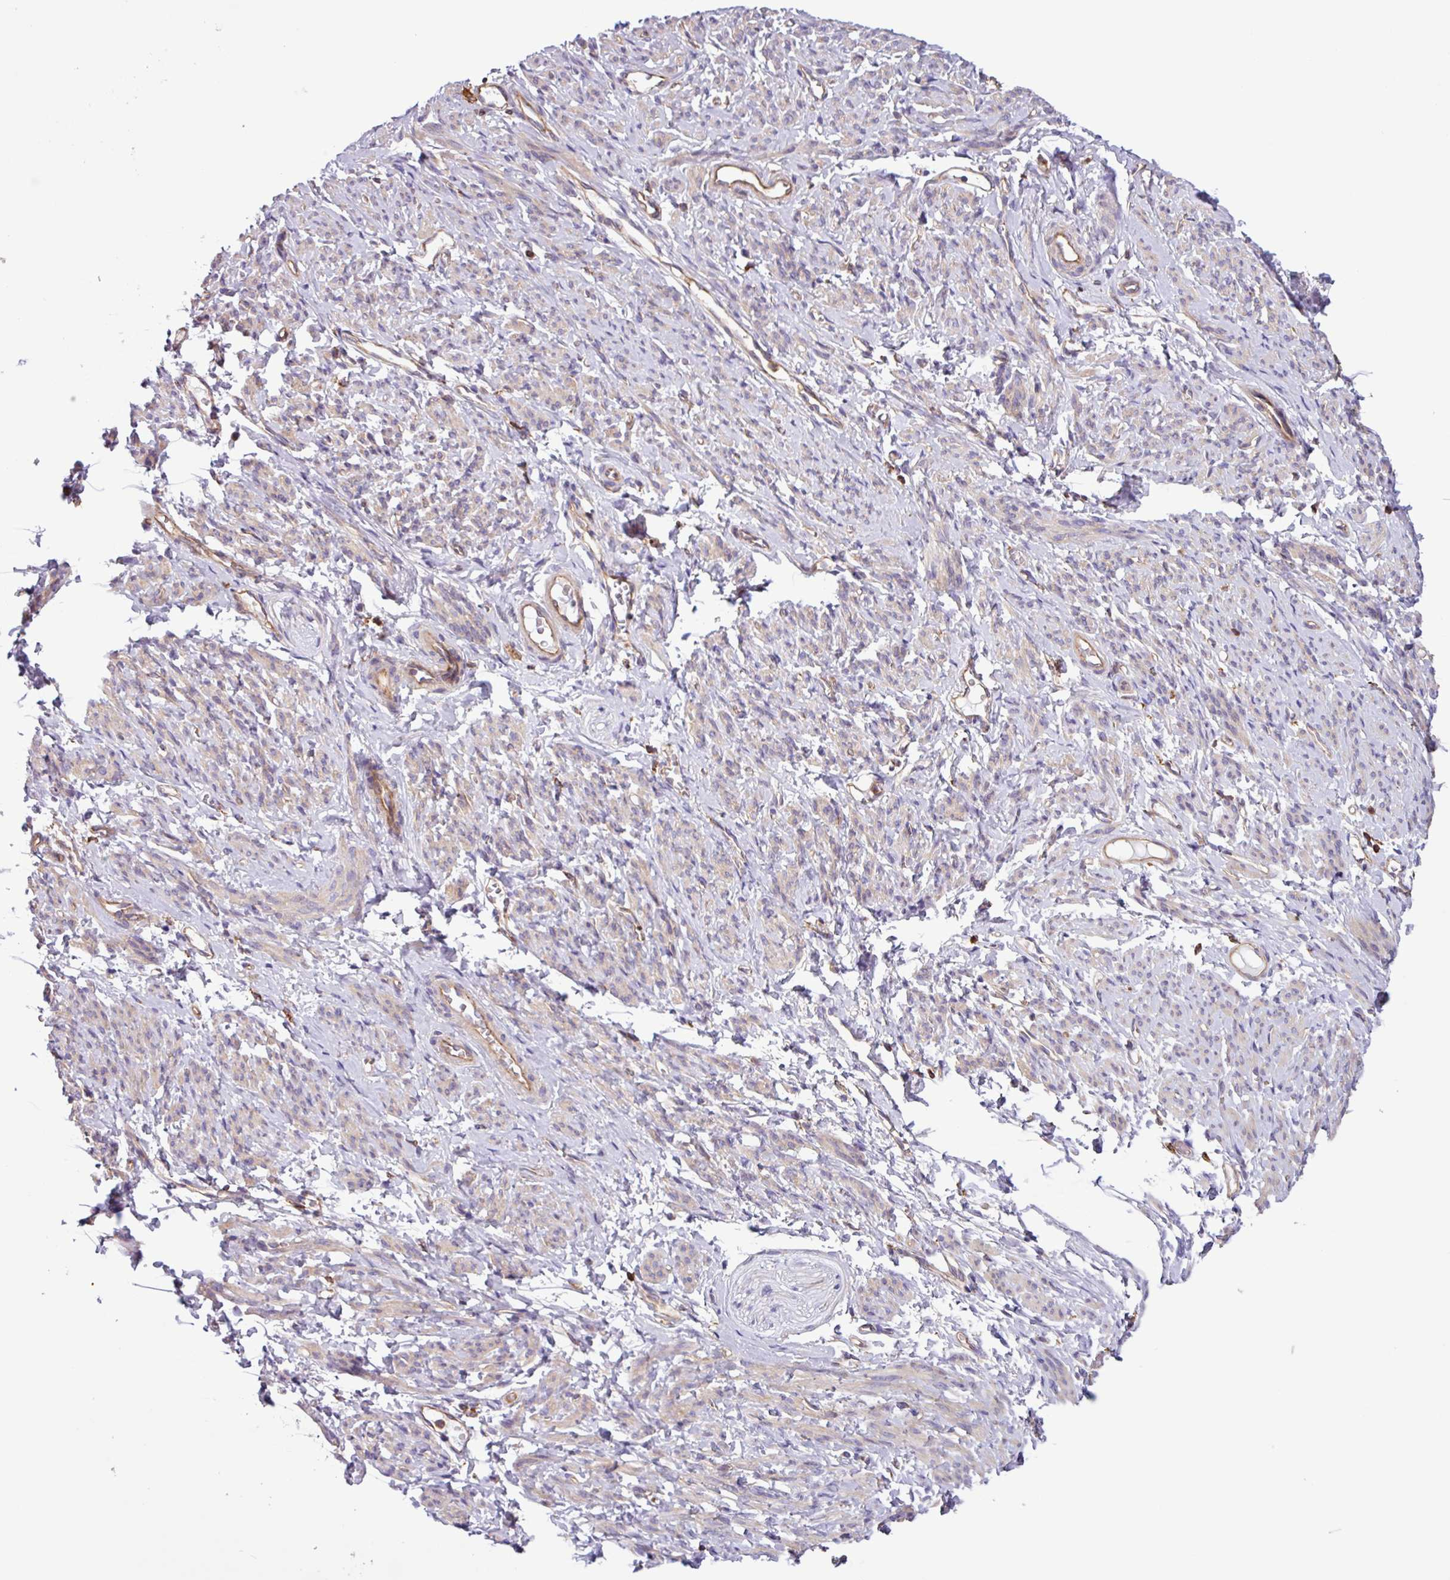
{"staining": {"intensity": "weak", "quantity": "25%-75%", "location": "cytoplasmic/membranous"}, "tissue": "smooth muscle", "cell_type": "Smooth muscle cells", "image_type": "normal", "snomed": [{"axis": "morphology", "description": "Normal tissue, NOS"}, {"axis": "topography", "description": "Smooth muscle"}], "caption": "Normal smooth muscle was stained to show a protein in brown. There is low levels of weak cytoplasmic/membranous expression in approximately 25%-75% of smooth muscle cells. (Stains: DAB (3,3'-diaminobenzidine) in brown, nuclei in blue, Microscopy: brightfield microscopy at high magnification).", "gene": "ACTR3B", "patient": {"sex": "female", "age": 65}}